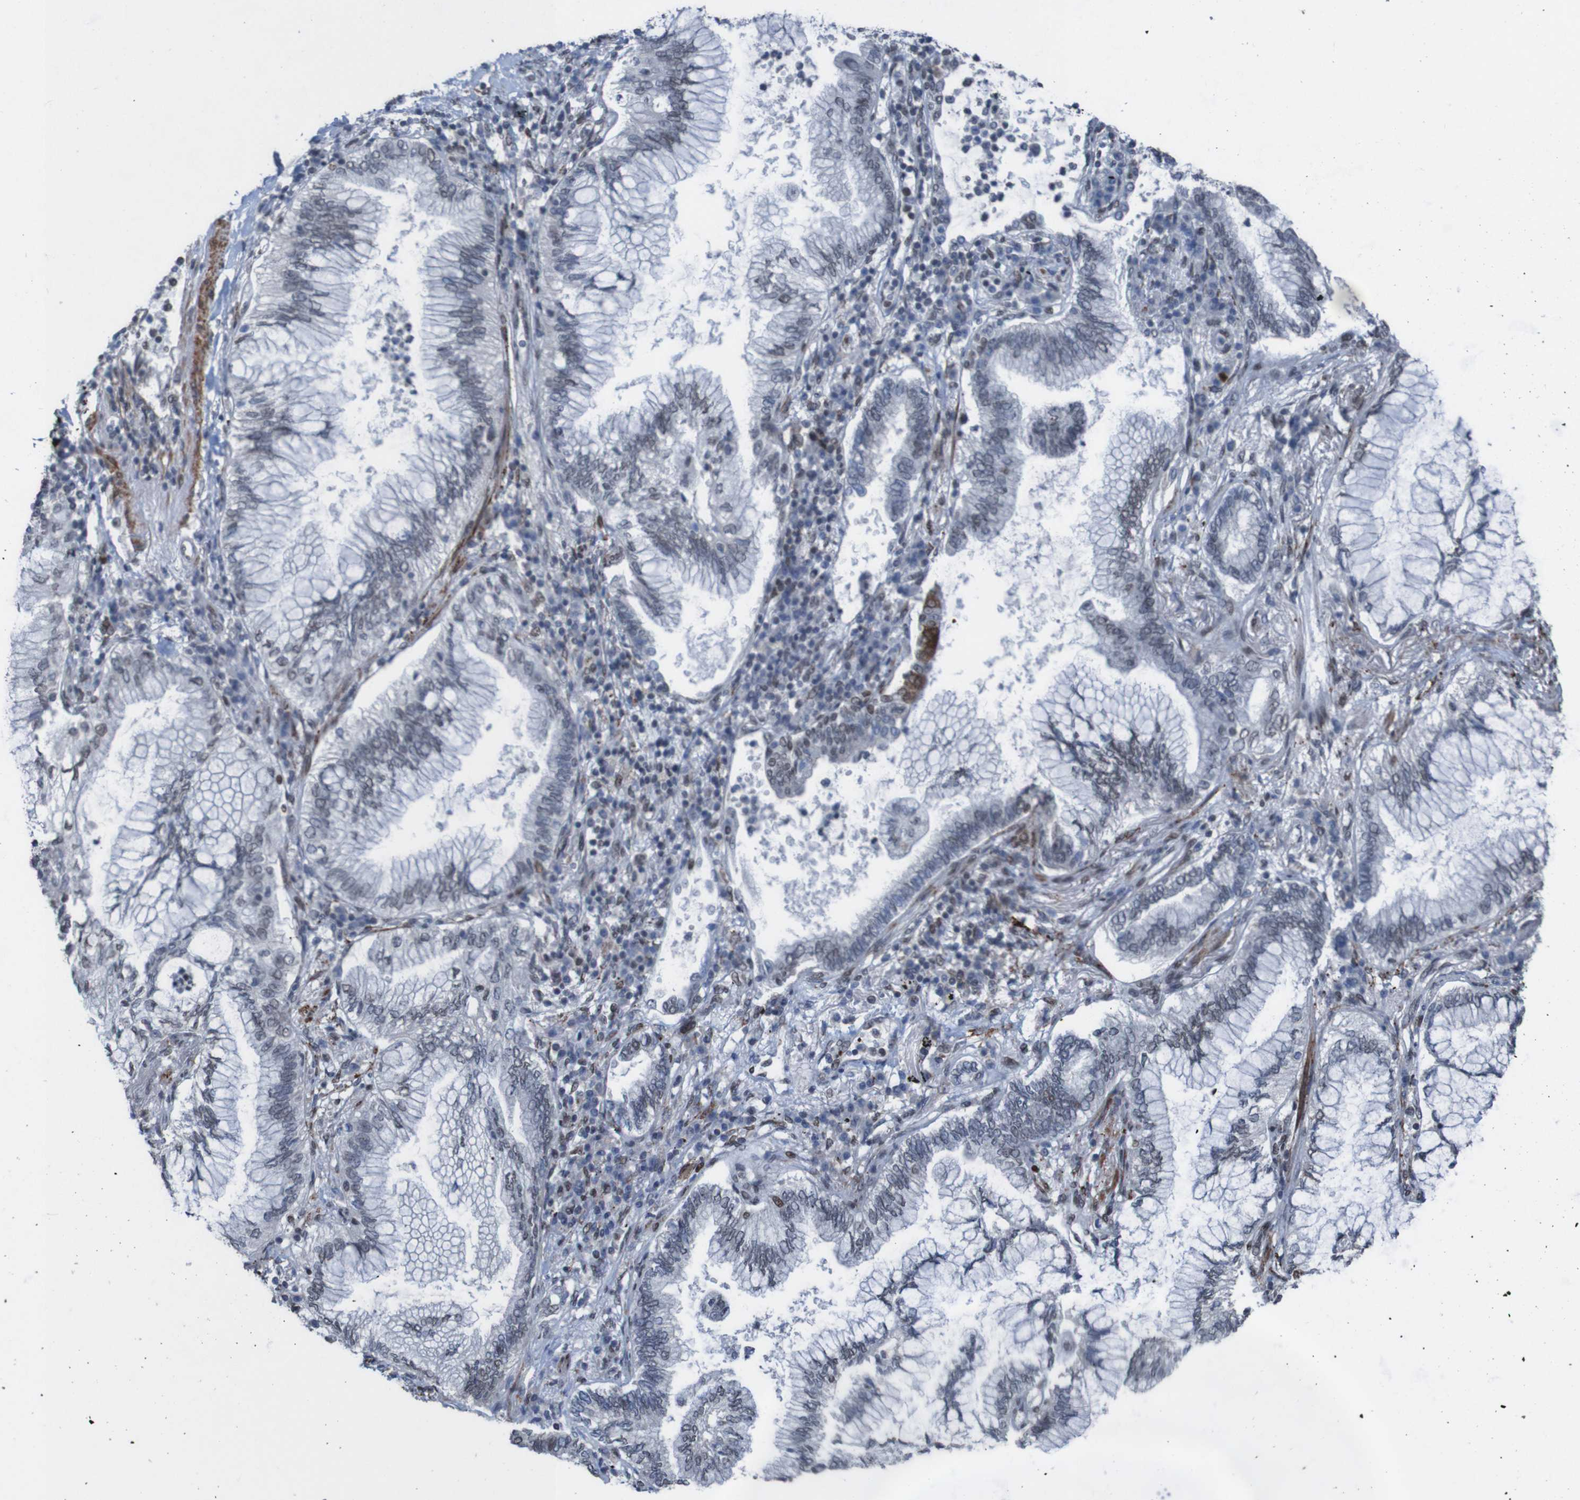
{"staining": {"intensity": "strong", "quantity": "<25%", "location": "cytoplasmic/membranous,nuclear"}, "tissue": "lung cancer", "cell_type": "Tumor cells", "image_type": "cancer", "snomed": [{"axis": "morphology", "description": "Normal tissue, NOS"}, {"axis": "morphology", "description": "Adenocarcinoma, NOS"}, {"axis": "topography", "description": "Bronchus"}, {"axis": "topography", "description": "Lung"}], "caption": "This micrograph demonstrates lung adenocarcinoma stained with immunohistochemistry to label a protein in brown. The cytoplasmic/membranous and nuclear of tumor cells show strong positivity for the protein. Nuclei are counter-stained blue.", "gene": "PHF2", "patient": {"sex": "female", "age": 70}}